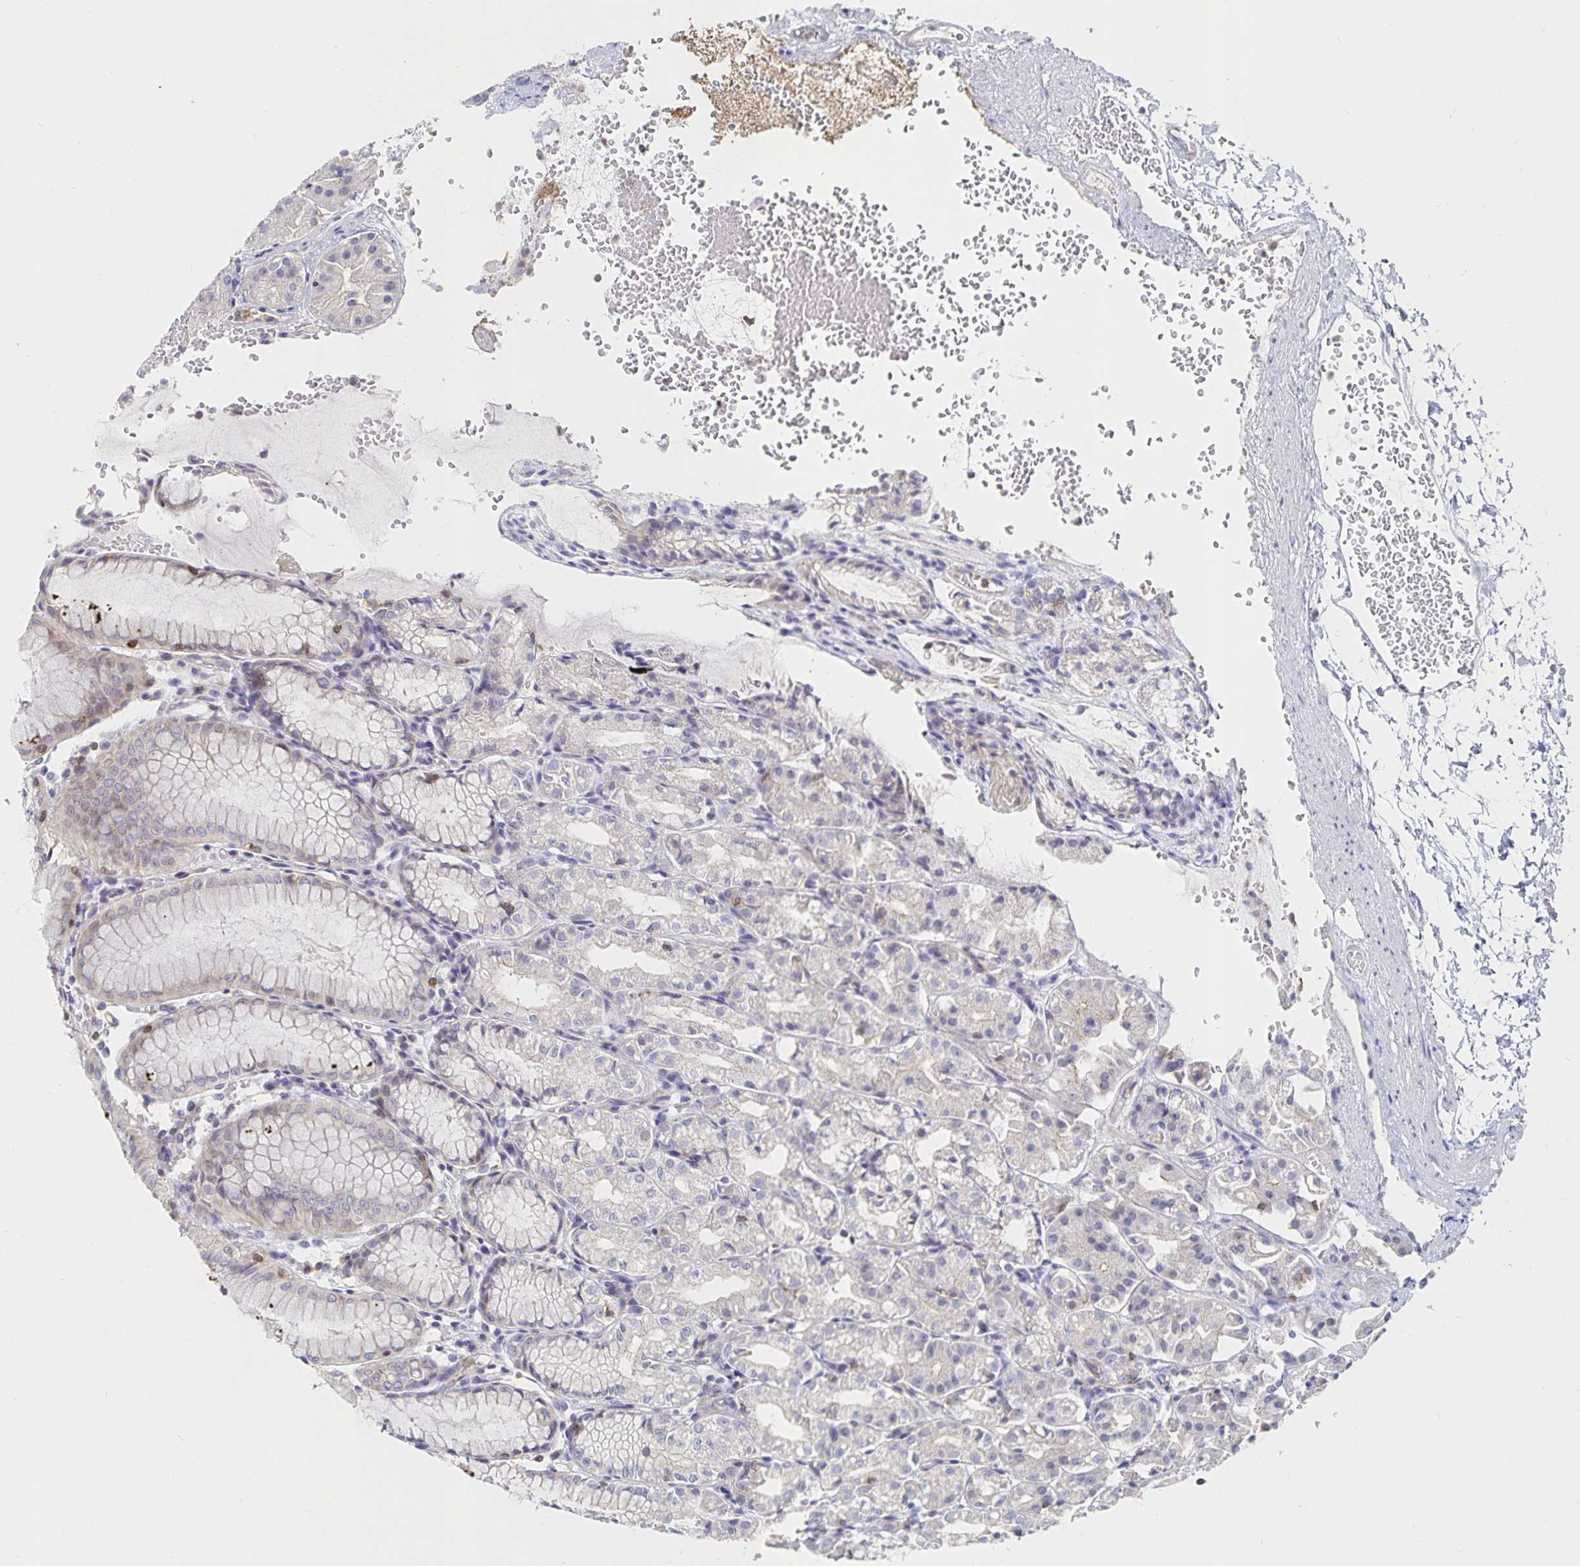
{"staining": {"intensity": "moderate", "quantity": "<25%", "location": "cytoplasmic/membranous"}, "tissue": "stomach", "cell_type": "Glandular cells", "image_type": "normal", "snomed": [{"axis": "morphology", "description": "Normal tissue, NOS"}, {"axis": "topography", "description": "Stomach"}], "caption": "High-power microscopy captured an immunohistochemistry histopathology image of unremarkable stomach, revealing moderate cytoplasmic/membranous positivity in approximately <25% of glandular cells.", "gene": "PIK3CD", "patient": {"sex": "female", "age": 57}}